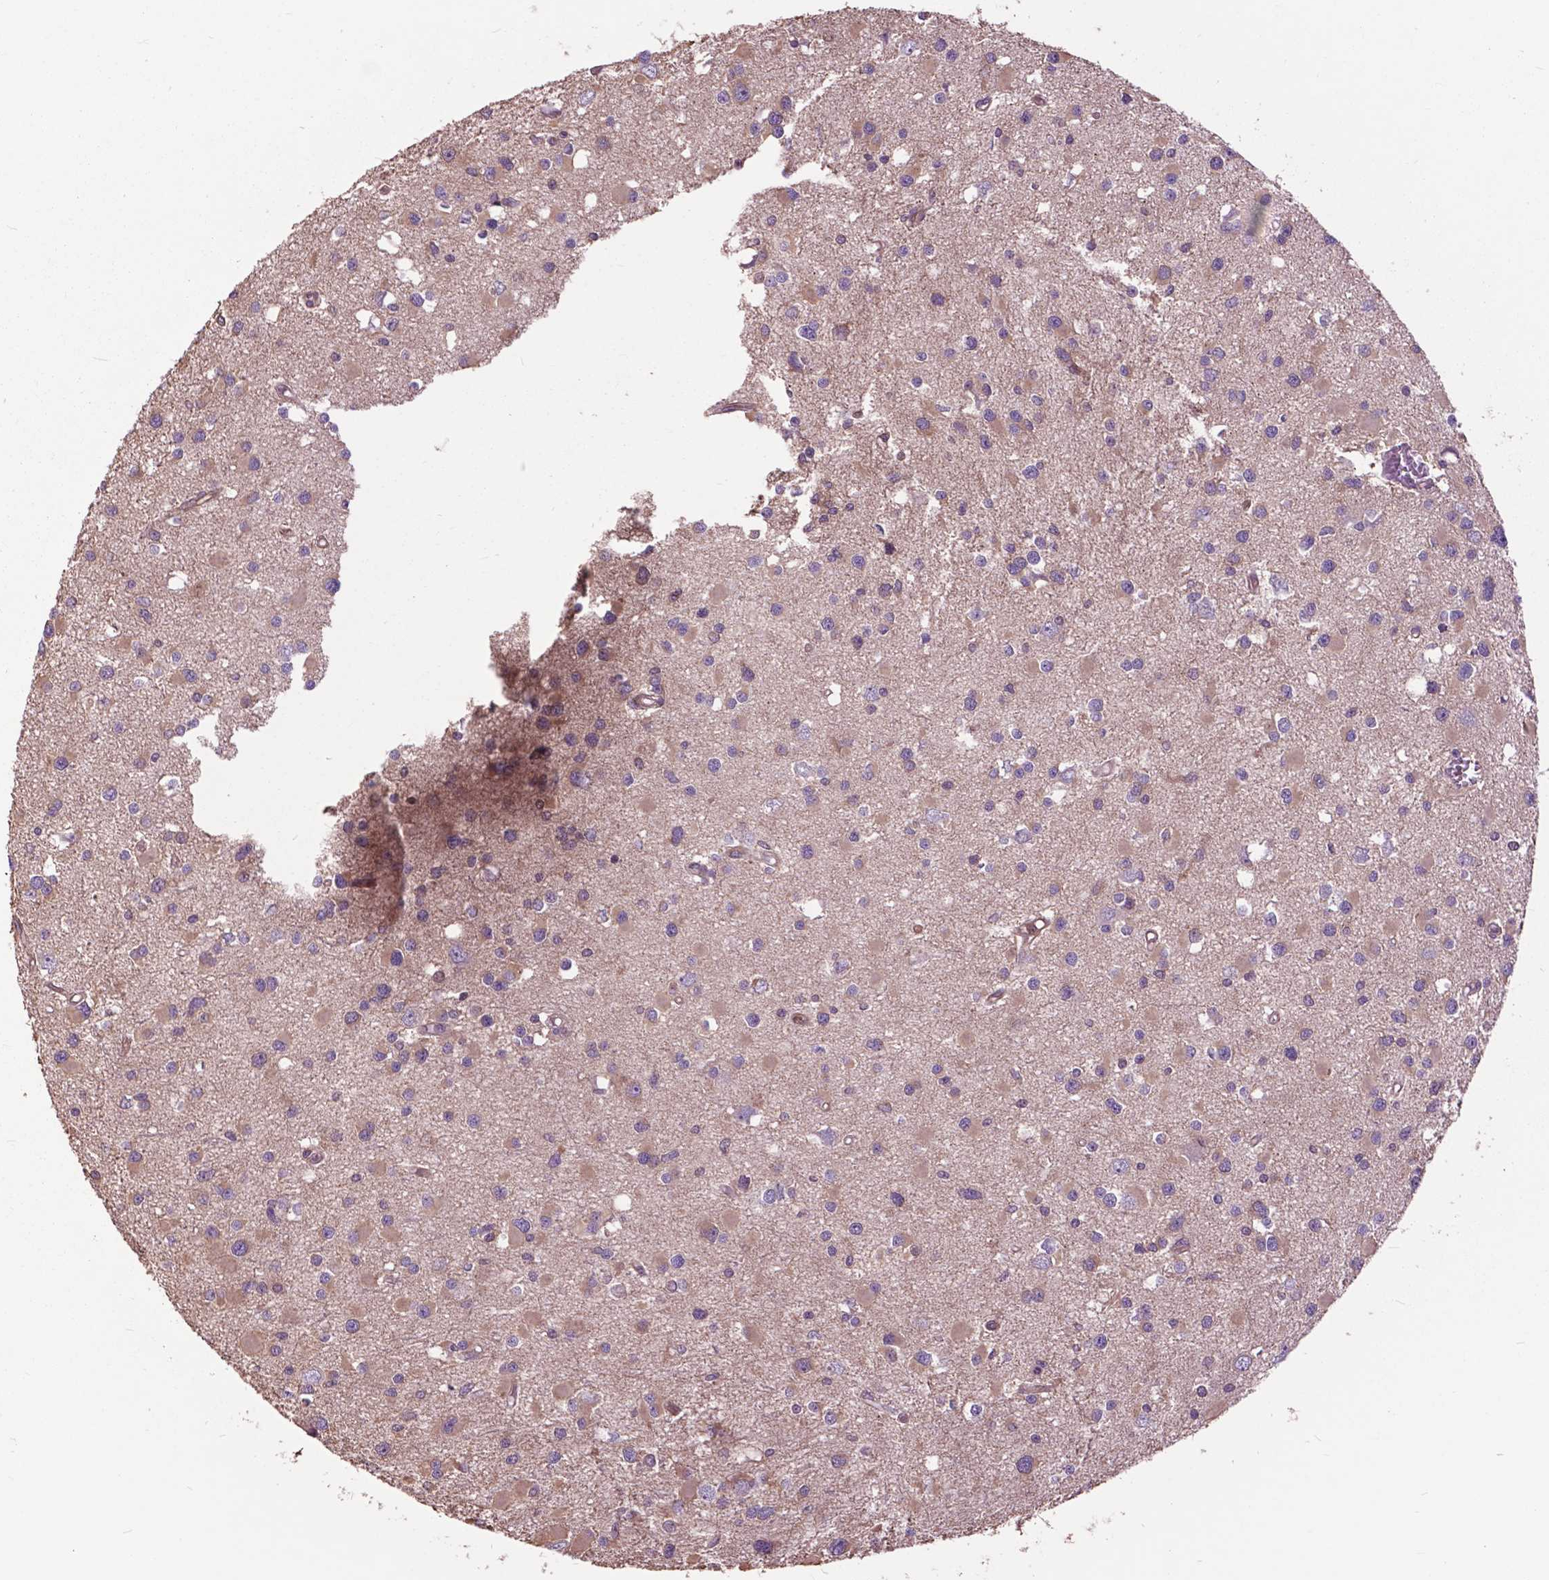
{"staining": {"intensity": "weak", "quantity": ">75%", "location": "cytoplasmic/membranous"}, "tissue": "glioma", "cell_type": "Tumor cells", "image_type": "cancer", "snomed": [{"axis": "morphology", "description": "Glioma, malignant, High grade"}, {"axis": "topography", "description": "Brain"}], "caption": "Immunohistochemical staining of malignant high-grade glioma shows weak cytoplasmic/membranous protein positivity in approximately >75% of tumor cells.", "gene": "ARAF", "patient": {"sex": "male", "age": 54}}